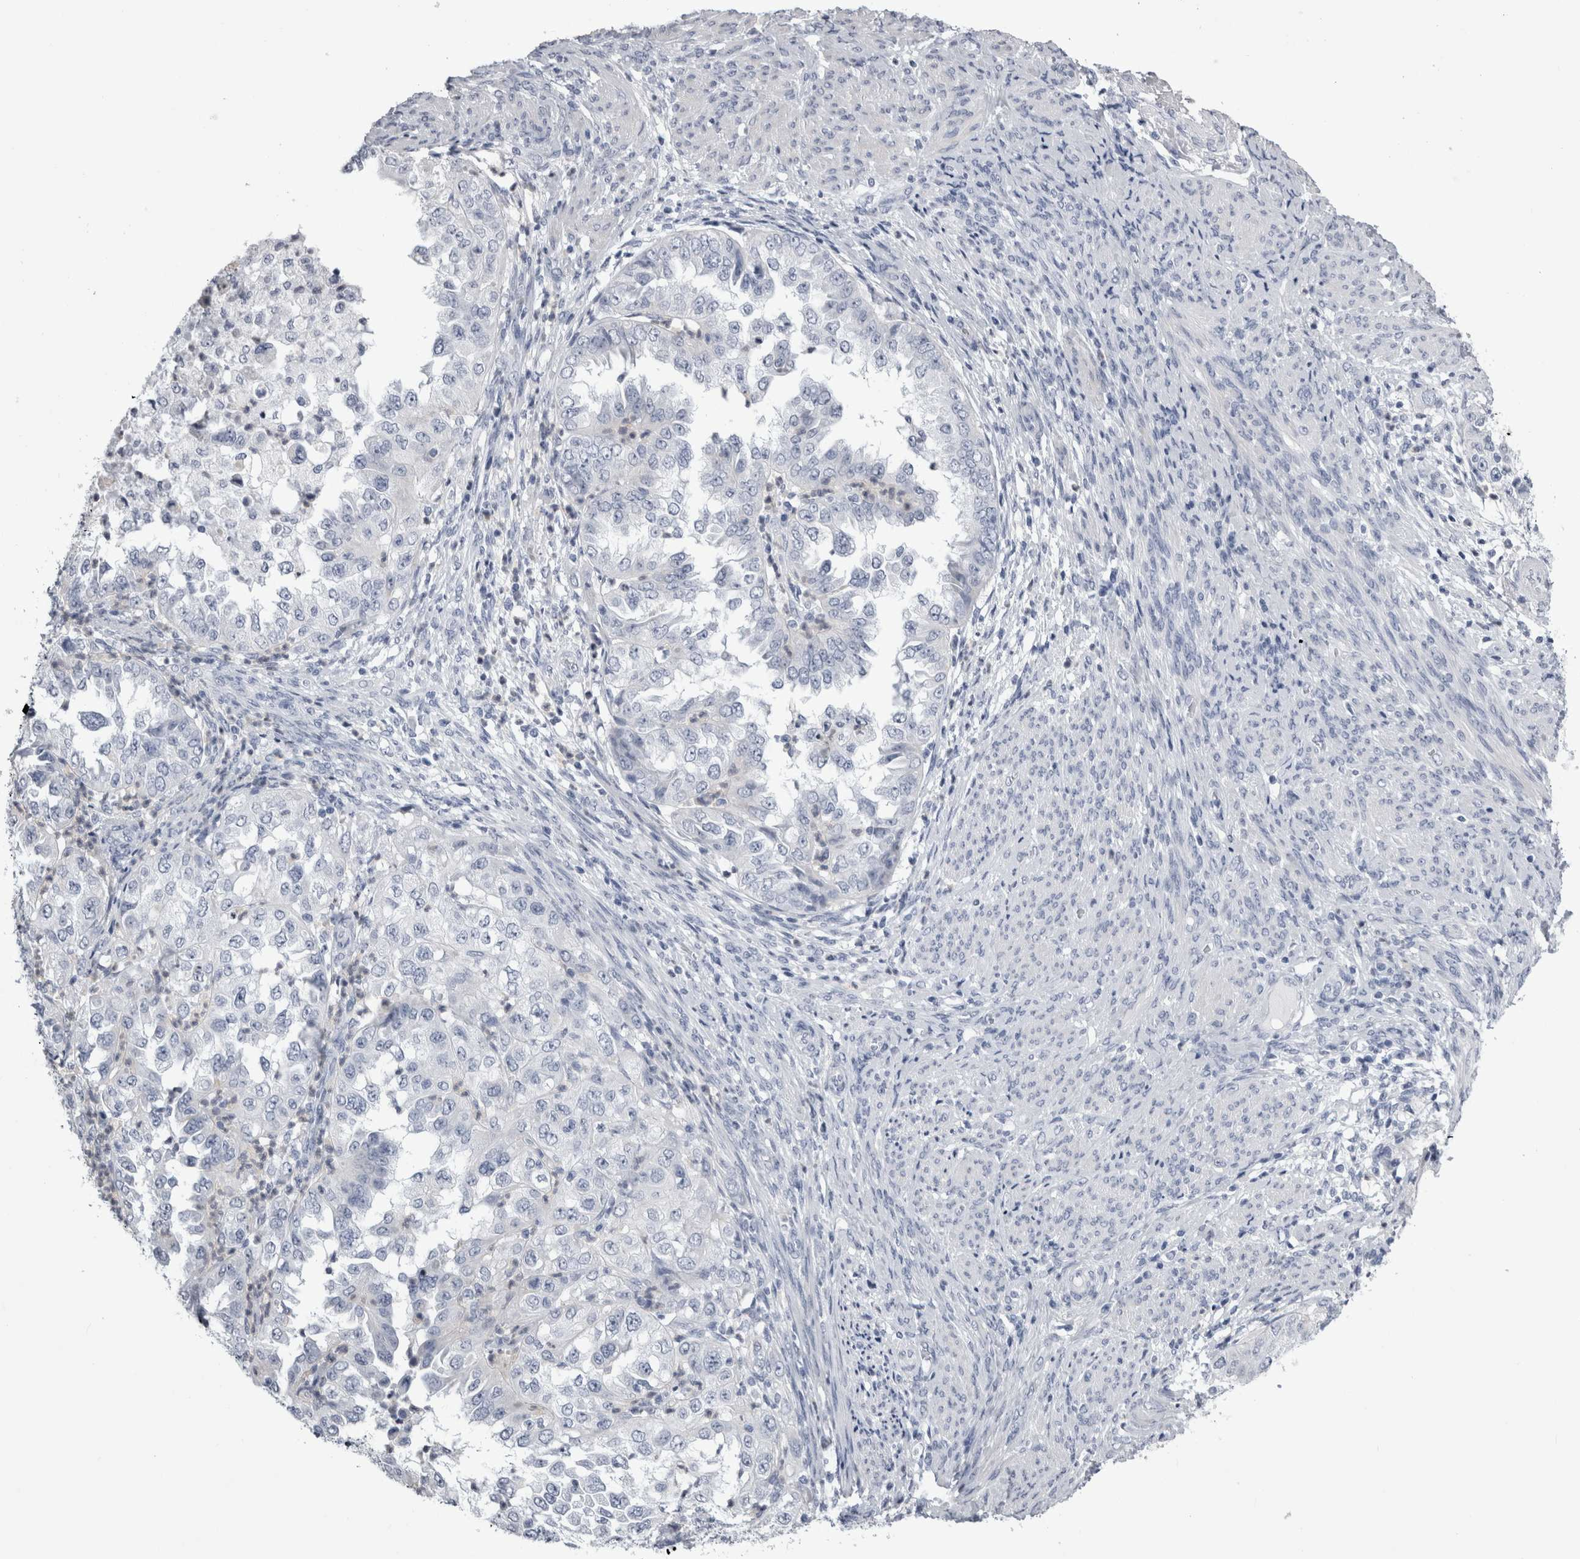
{"staining": {"intensity": "negative", "quantity": "none", "location": "none"}, "tissue": "endometrial cancer", "cell_type": "Tumor cells", "image_type": "cancer", "snomed": [{"axis": "morphology", "description": "Adenocarcinoma, NOS"}, {"axis": "topography", "description": "Endometrium"}], "caption": "Adenocarcinoma (endometrial) stained for a protein using IHC reveals no staining tumor cells.", "gene": "ALDH8A1", "patient": {"sex": "female", "age": 85}}